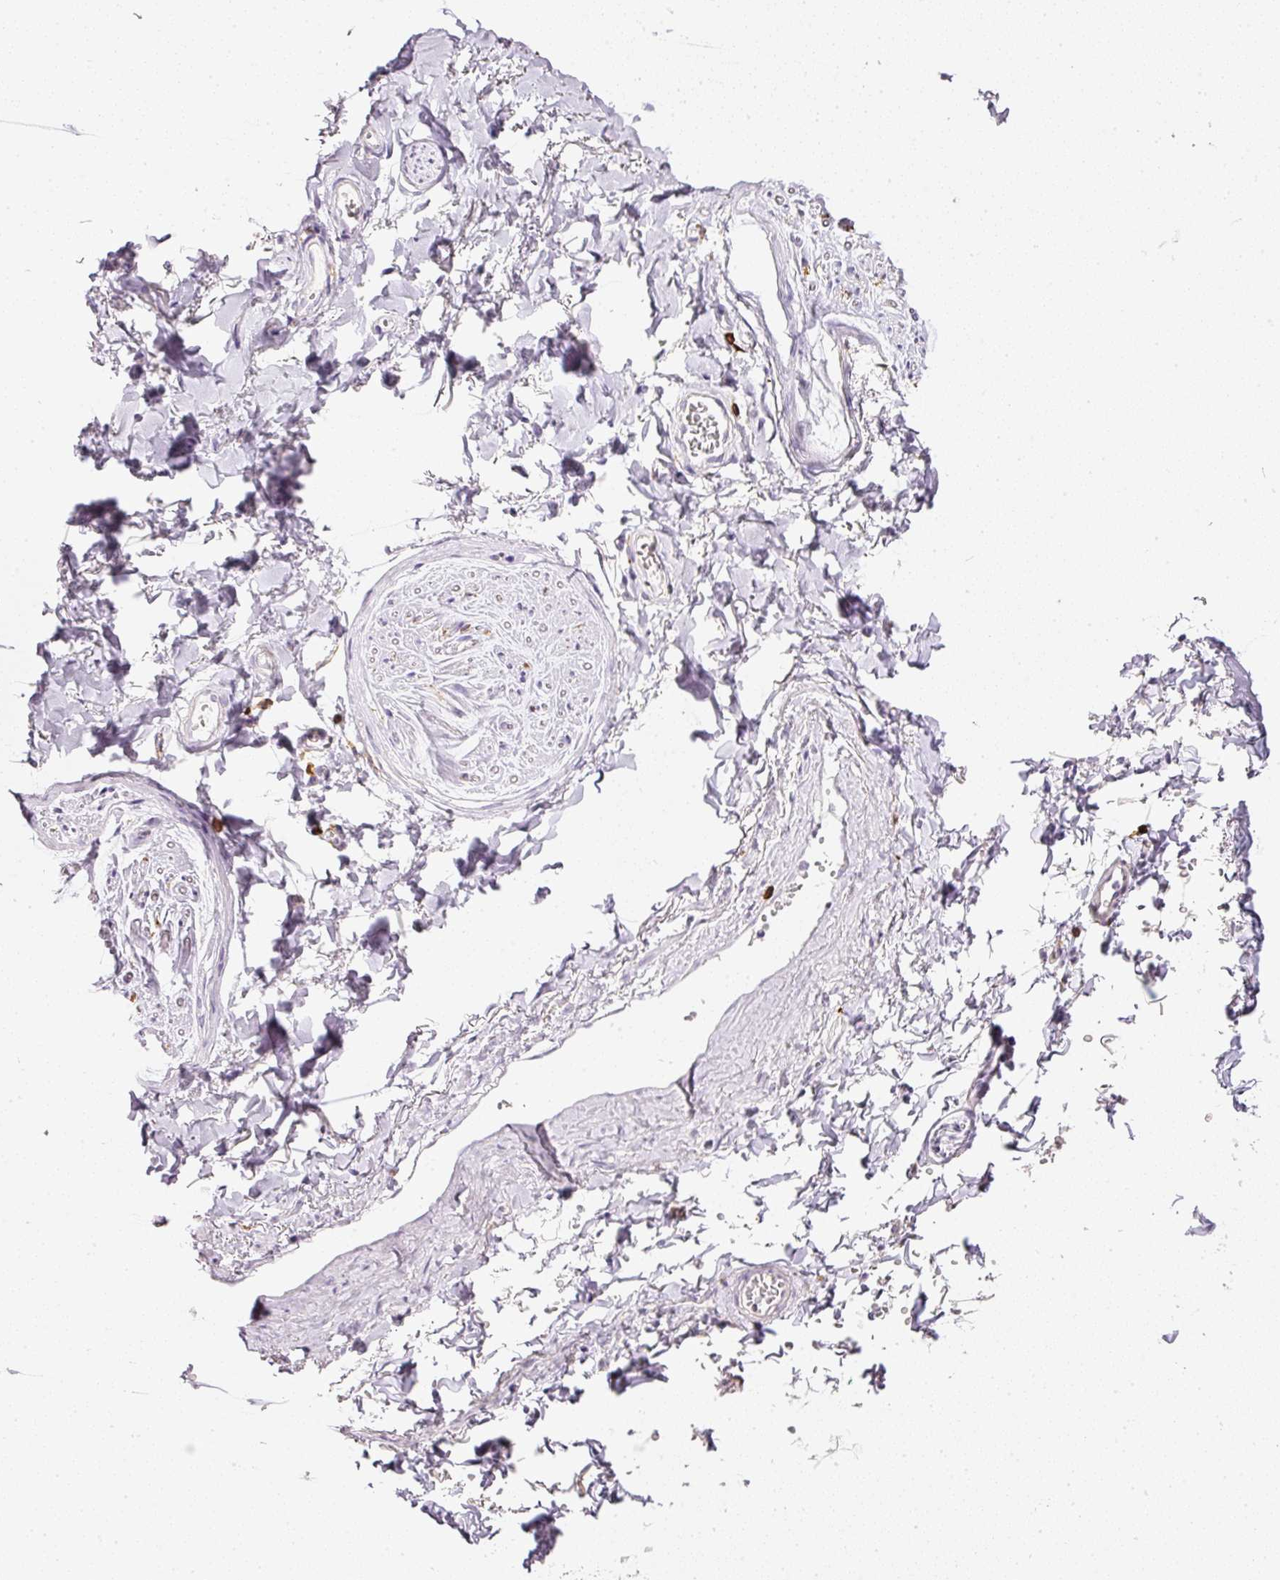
{"staining": {"intensity": "negative", "quantity": "none", "location": "none"}, "tissue": "adipose tissue", "cell_type": "Adipocytes", "image_type": "normal", "snomed": [{"axis": "morphology", "description": "Normal tissue, NOS"}, {"axis": "topography", "description": "Vulva"}, {"axis": "topography", "description": "Vagina"}, {"axis": "topography", "description": "Peripheral nerve tissue"}], "caption": "Immunohistochemical staining of unremarkable adipose tissue exhibits no significant expression in adipocytes.", "gene": "EVL", "patient": {"sex": "female", "age": 66}}